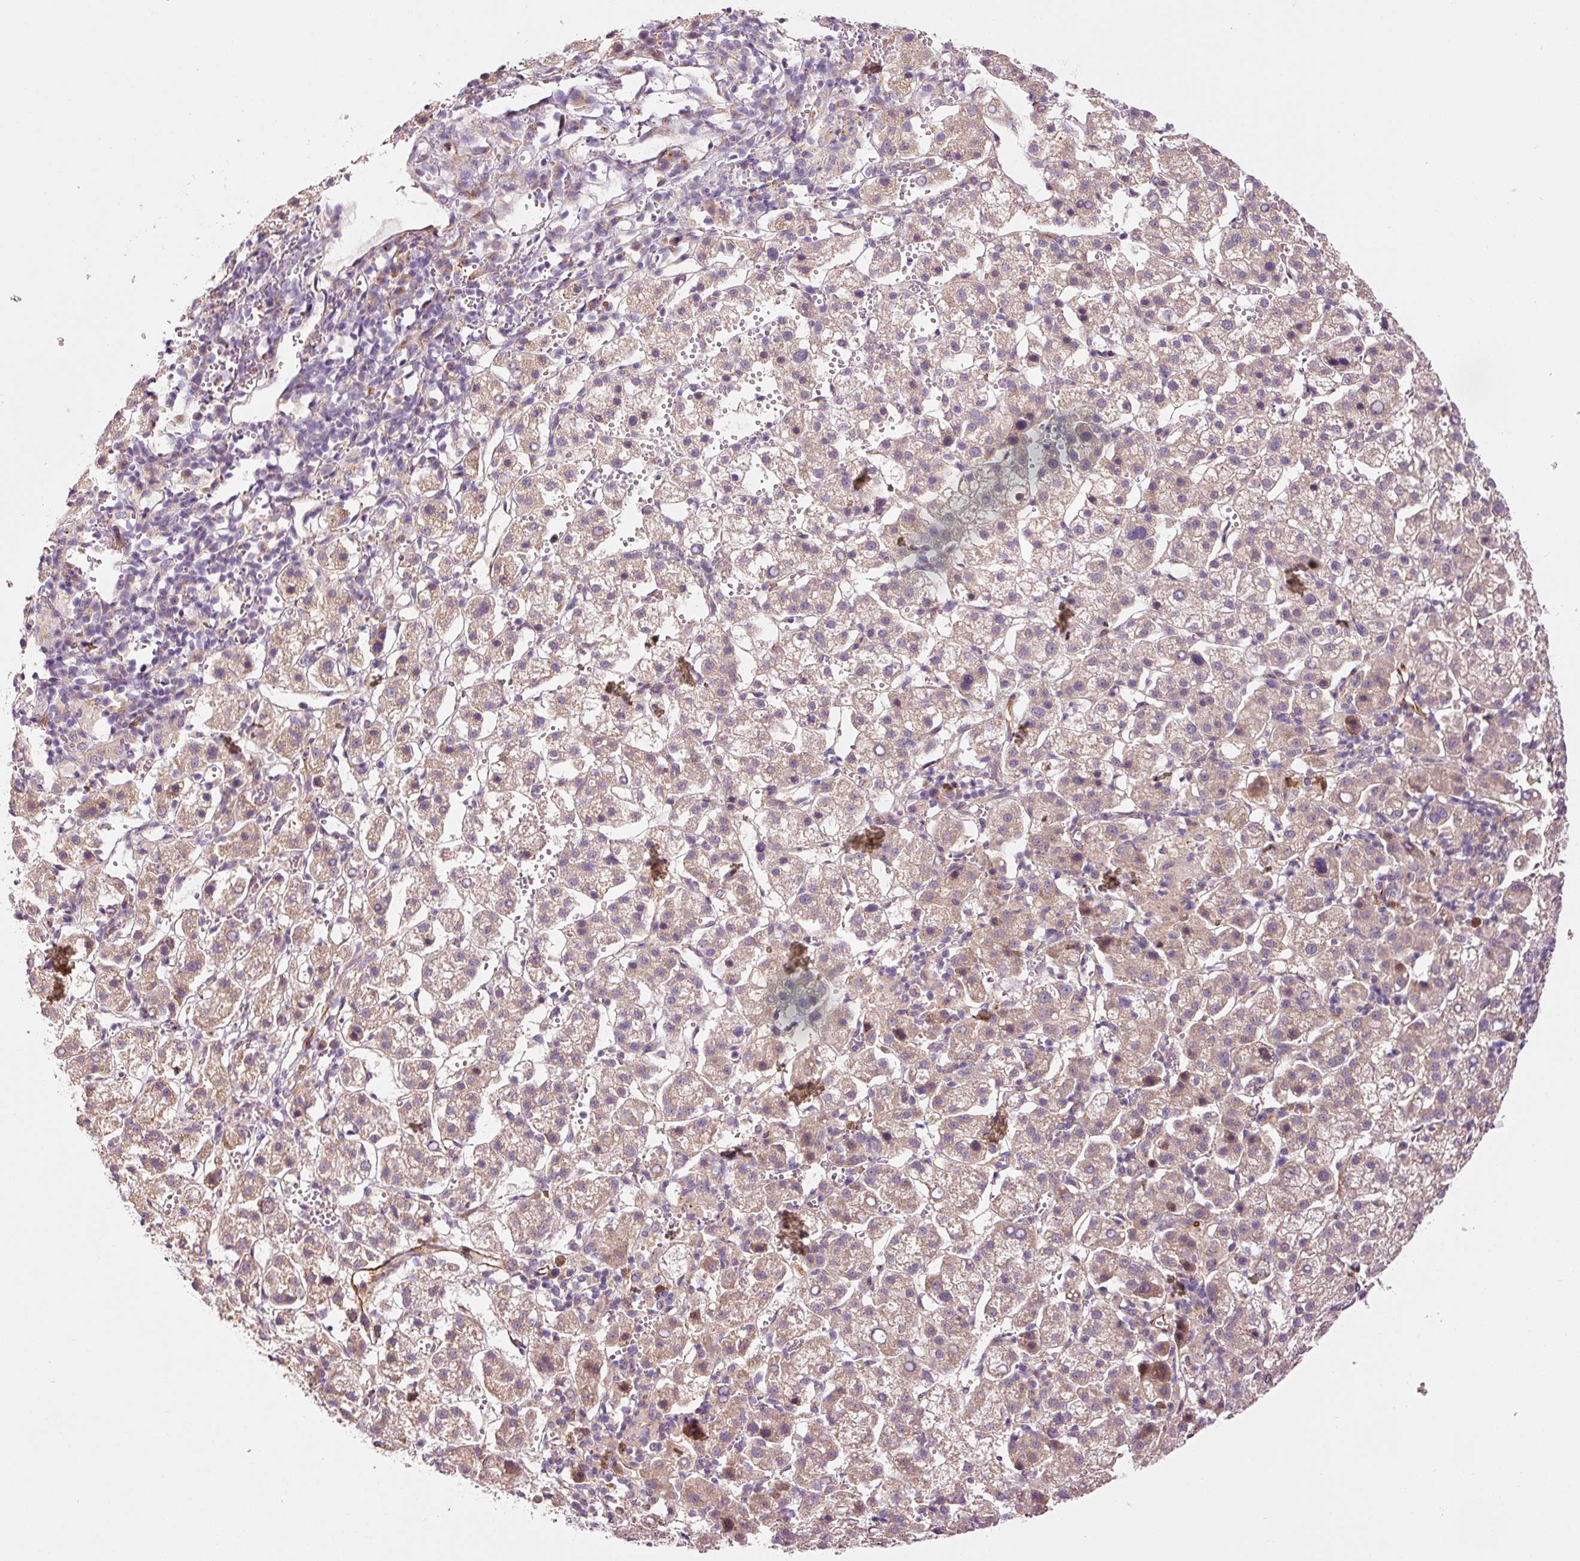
{"staining": {"intensity": "weak", "quantity": ">75%", "location": "cytoplasmic/membranous"}, "tissue": "liver cancer", "cell_type": "Tumor cells", "image_type": "cancer", "snomed": [{"axis": "morphology", "description": "Carcinoma, Hepatocellular, NOS"}, {"axis": "topography", "description": "Liver"}], "caption": "IHC image of neoplastic tissue: human liver hepatocellular carcinoma stained using immunohistochemistry reveals low levels of weak protein expression localized specifically in the cytoplasmic/membranous of tumor cells, appearing as a cytoplasmic/membranous brown color.", "gene": "PPP1R14B", "patient": {"sex": "female", "age": 58}}